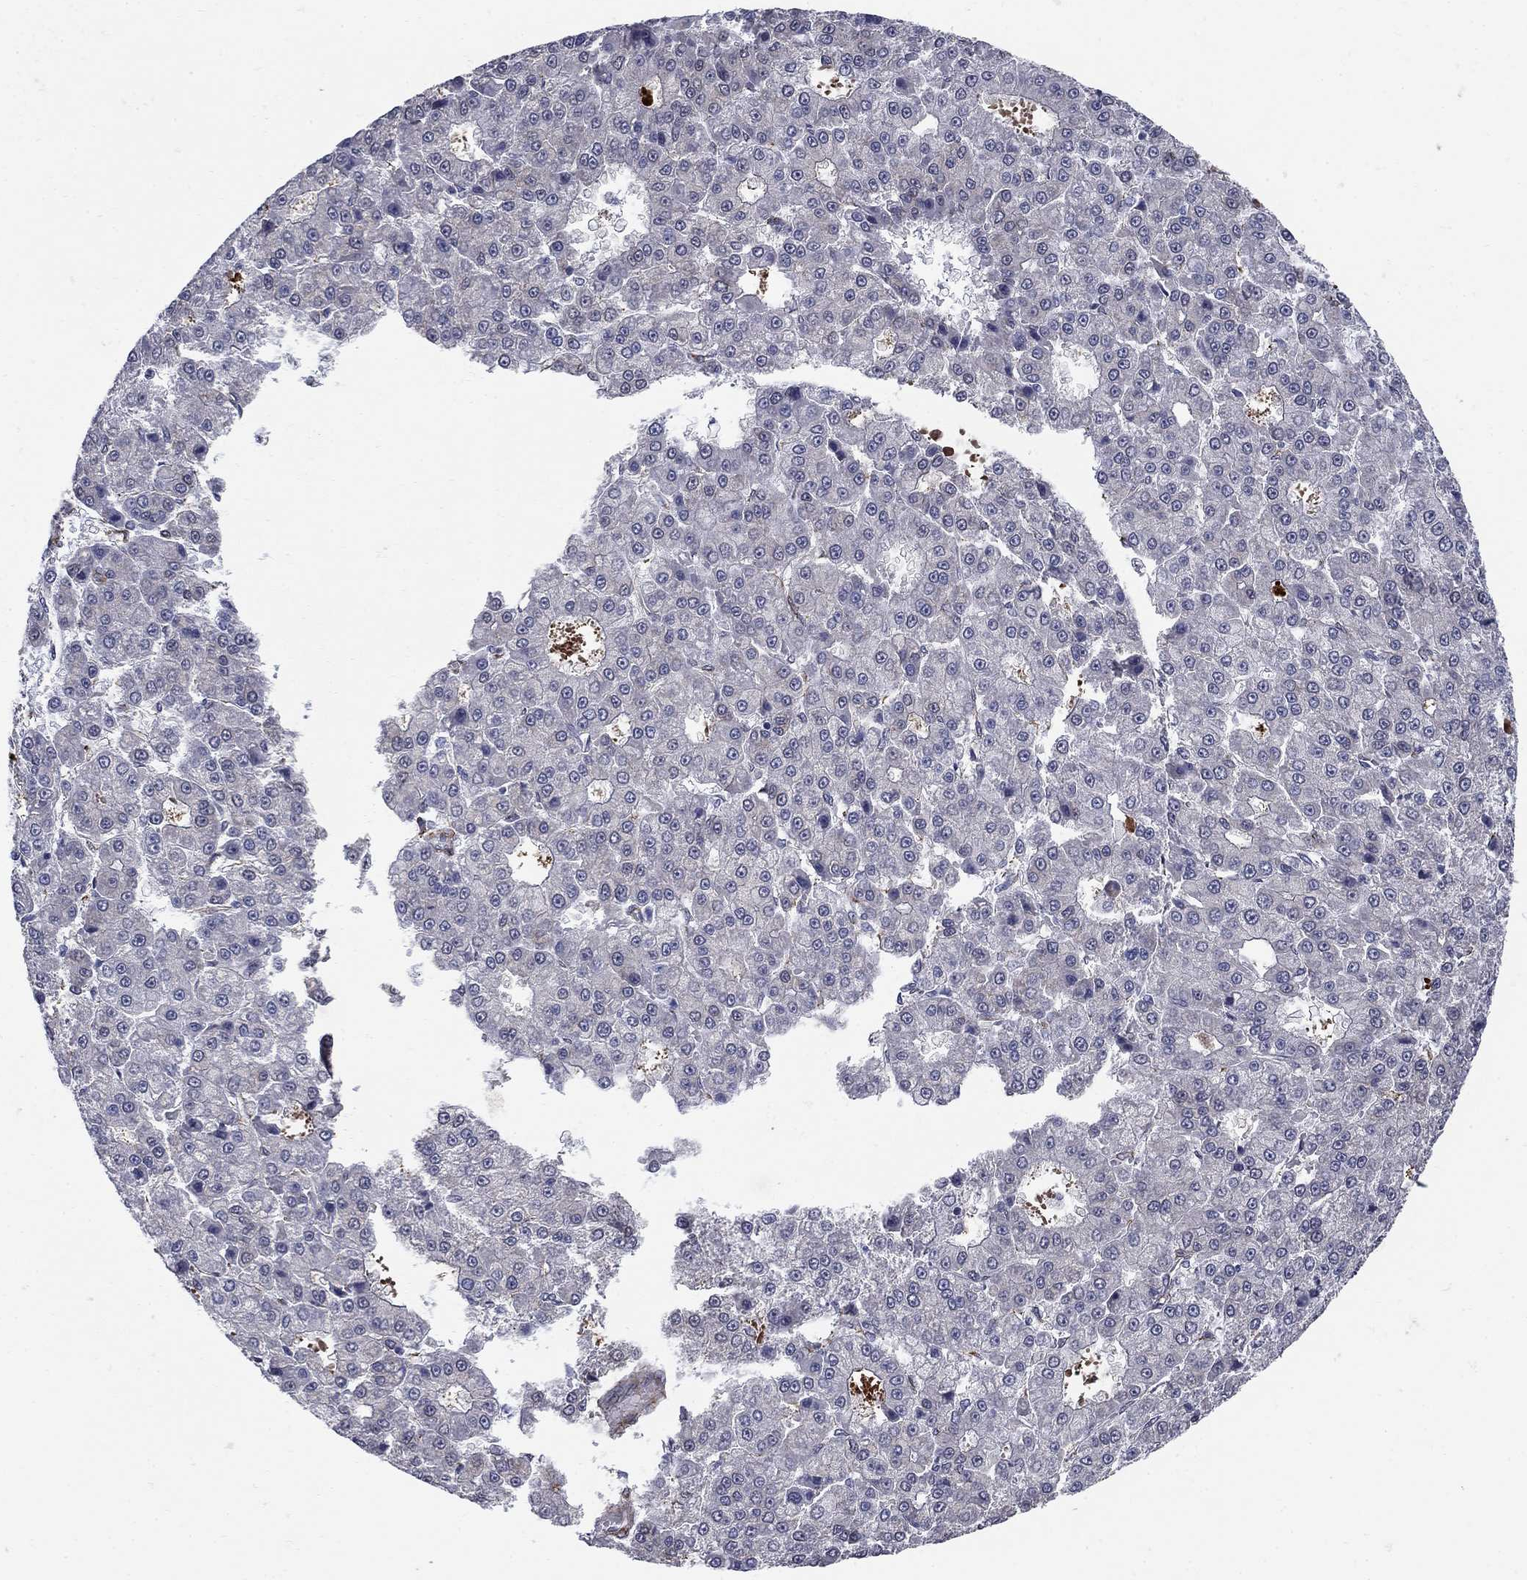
{"staining": {"intensity": "negative", "quantity": "none", "location": "none"}, "tissue": "liver cancer", "cell_type": "Tumor cells", "image_type": "cancer", "snomed": [{"axis": "morphology", "description": "Carcinoma, Hepatocellular, NOS"}, {"axis": "topography", "description": "Liver"}], "caption": "High magnification brightfield microscopy of liver cancer stained with DAB (brown) and counterstained with hematoxylin (blue): tumor cells show no significant positivity. (Stains: DAB (3,3'-diaminobenzidine) immunohistochemistry with hematoxylin counter stain, Microscopy: brightfield microscopy at high magnification).", "gene": "SEPTIN8", "patient": {"sex": "male", "age": 70}}